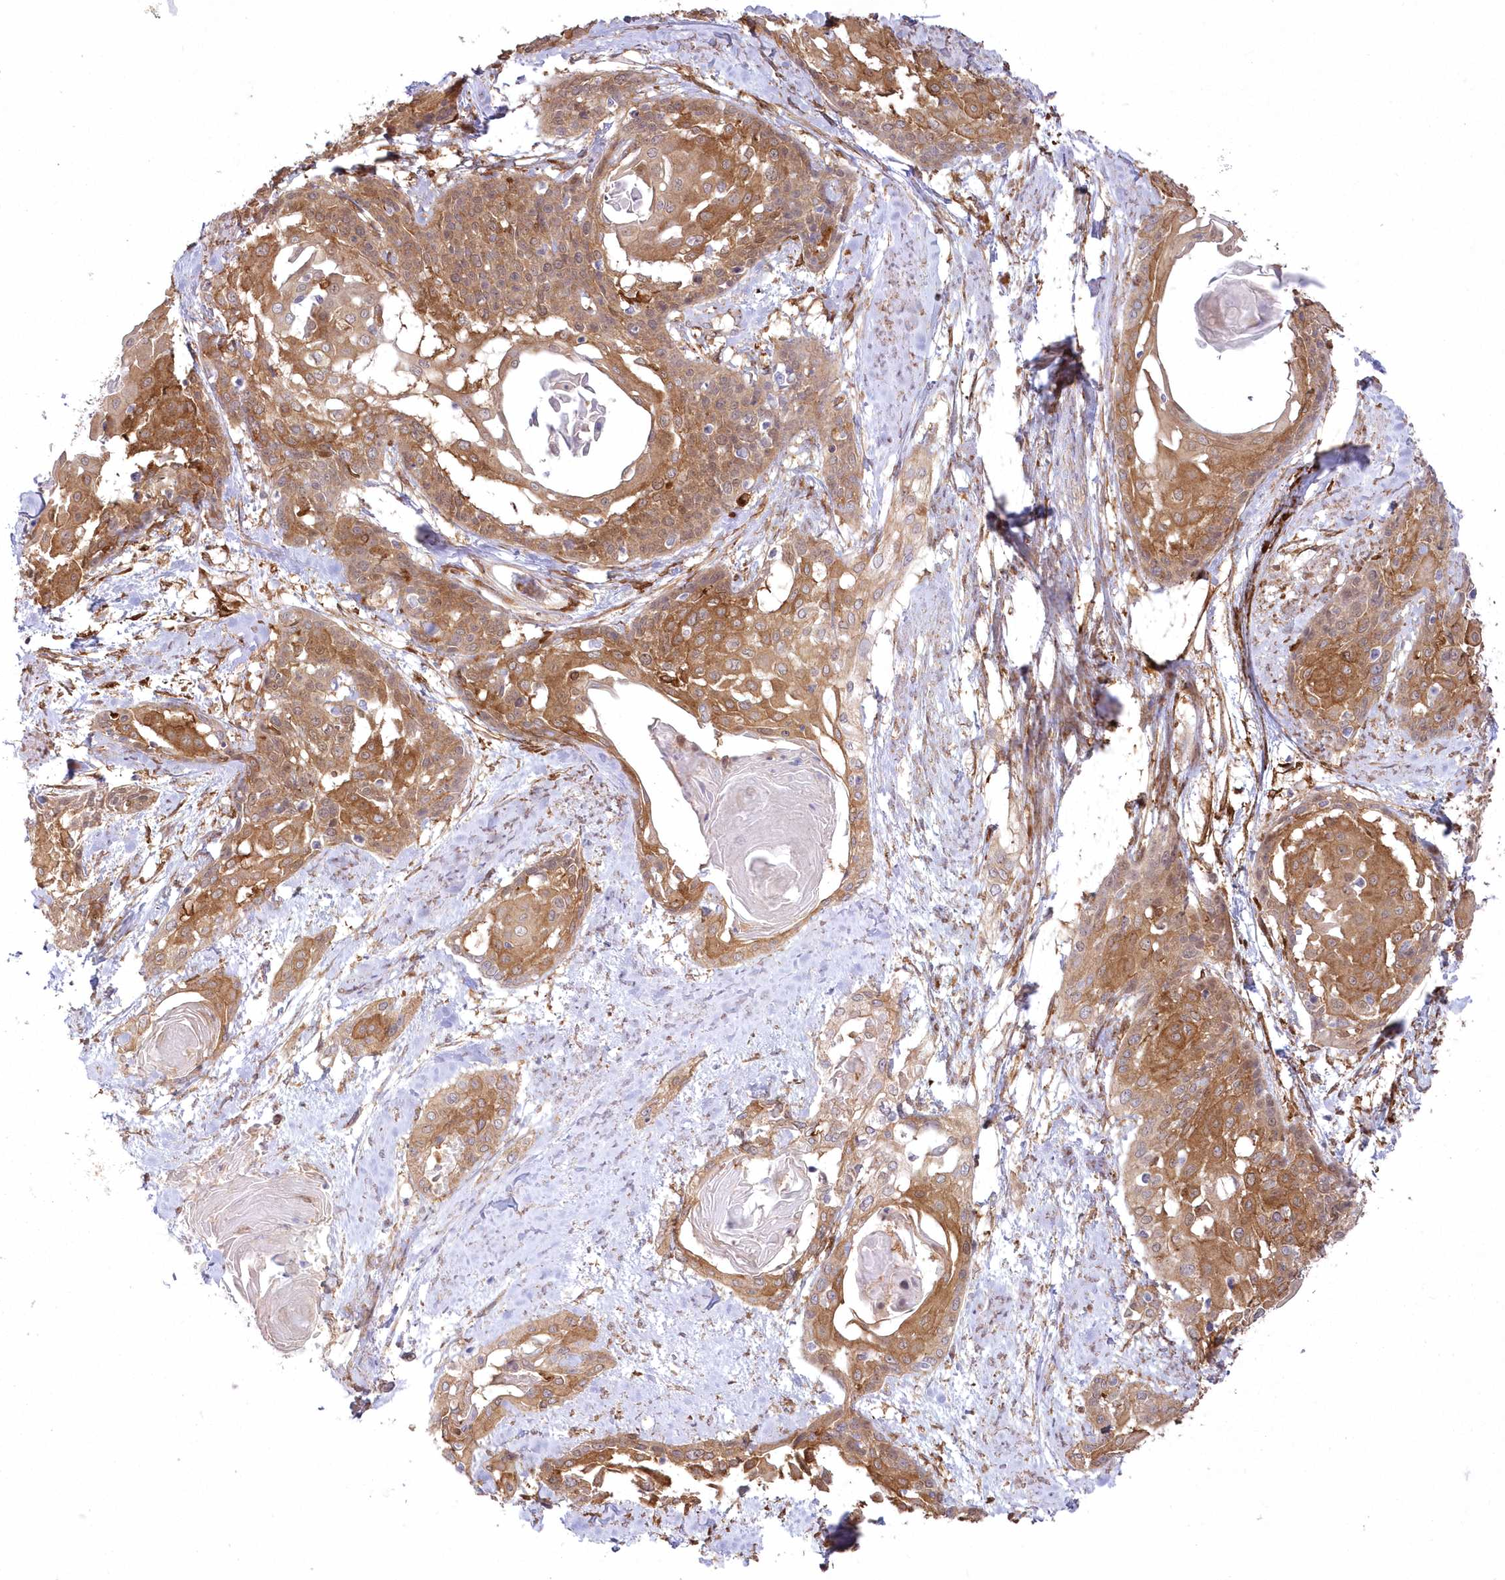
{"staining": {"intensity": "moderate", "quantity": ">75%", "location": "cytoplasmic/membranous"}, "tissue": "cervical cancer", "cell_type": "Tumor cells", "image_type": "cancer", "snomed": [{"axis": "morphology", "description": "Squamous cell carcinoma, NOS"}, {"axis": "topography", "description": "Cervix"}], "caption": "A high-resolution histopathology image shows immunohistochemistry (IHC) staining of cervical cancer, which shows moderate cytoplasmic/membranous staining in about >75% of tumor cells.", "gene": "SH3PXD2B", "patient": {"sex": "female", "age": 57}}